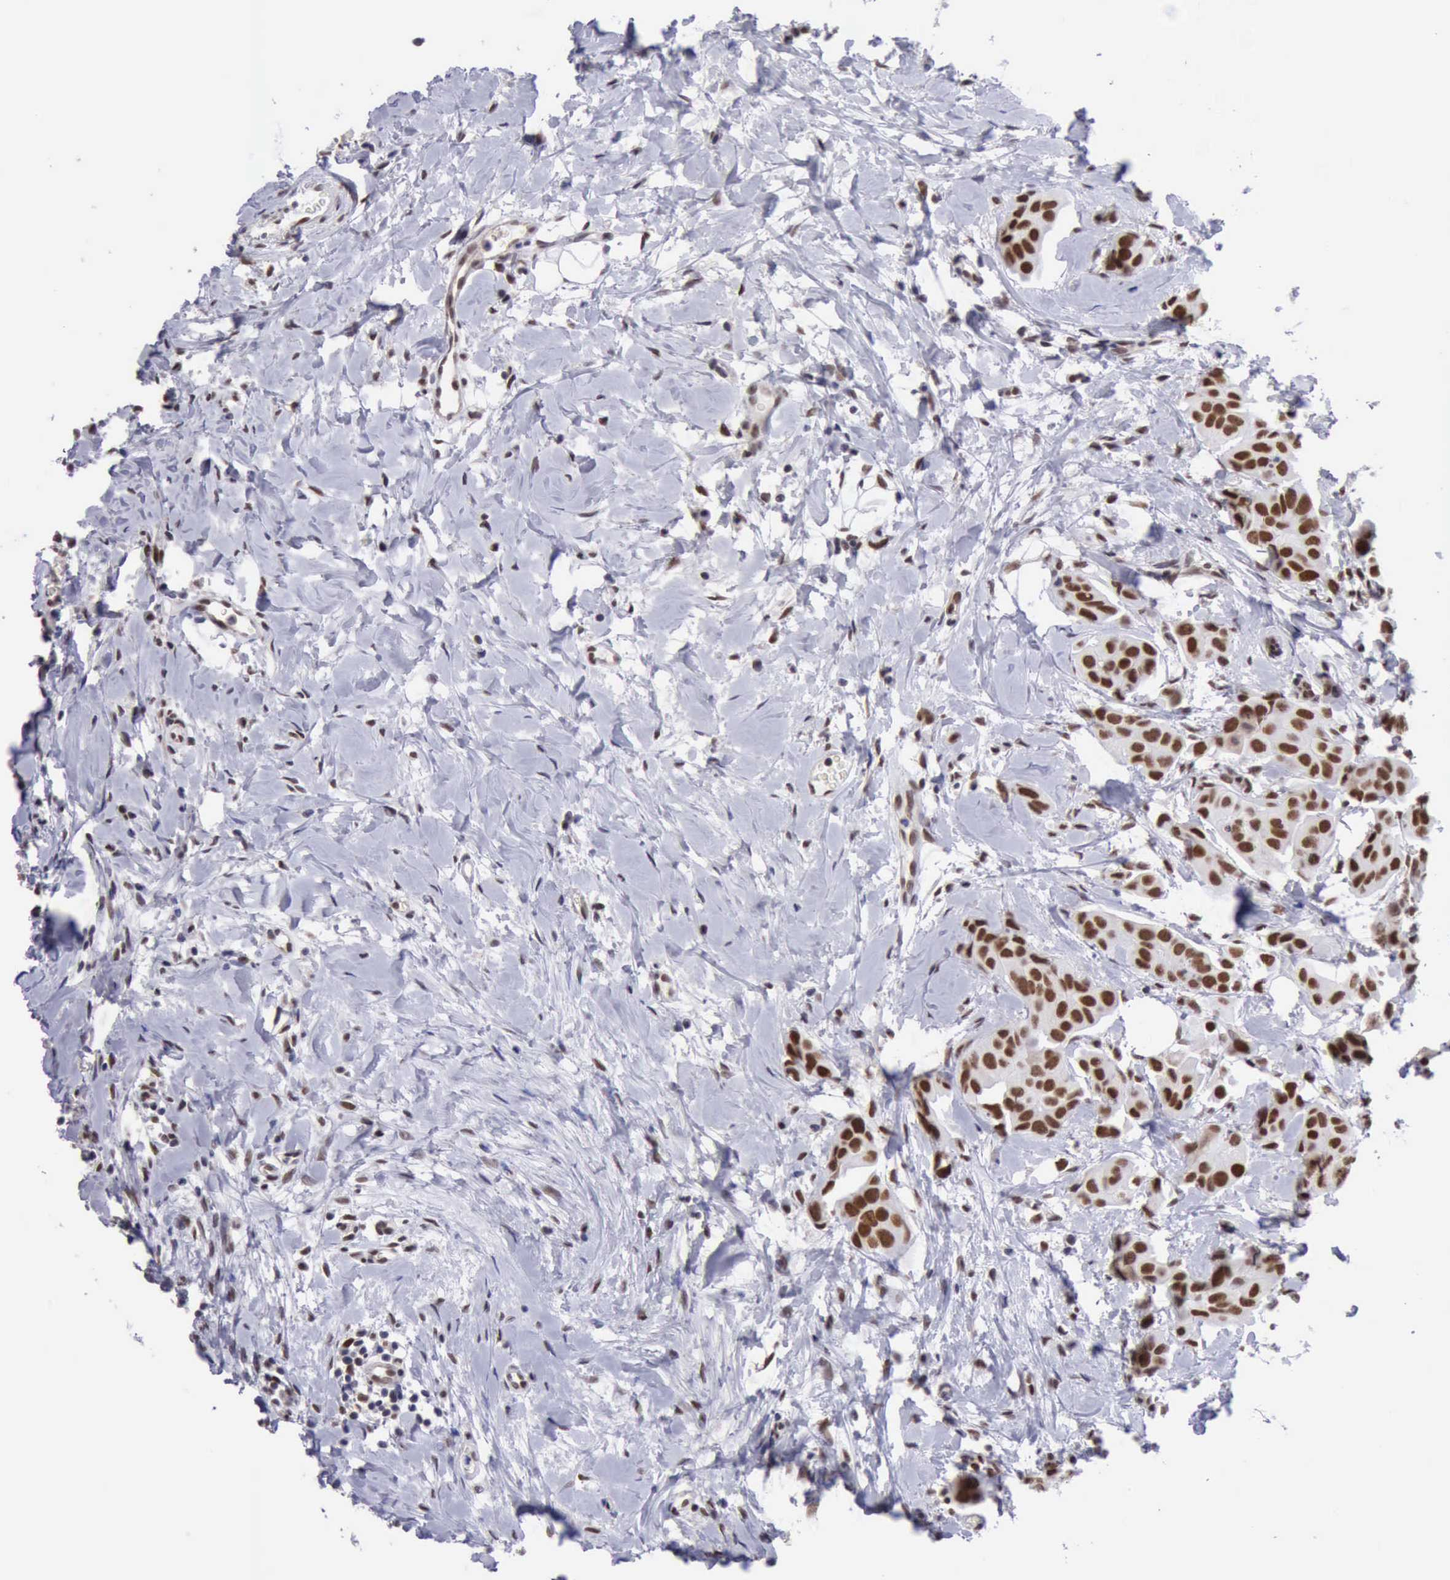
{"staining": {"intensity": "strong", "quantity": ">75%", "location": "nuclear"}, "tissue": "breast cancer", "cell_type": "Tumor cells", "image_type": "cancer", "snomed": [{"axis": "morphology", "description": "Duct carcinoma"}, {"axis": "topography", "description": "Breast"}], "caption": "Infiltrating ductal carcinoma (breast) stained for a protein demonstrates strong nuclear positivity in tumor cells.", "gene": "ERCC4", "patient": {"sex": "female", "age": 40}}